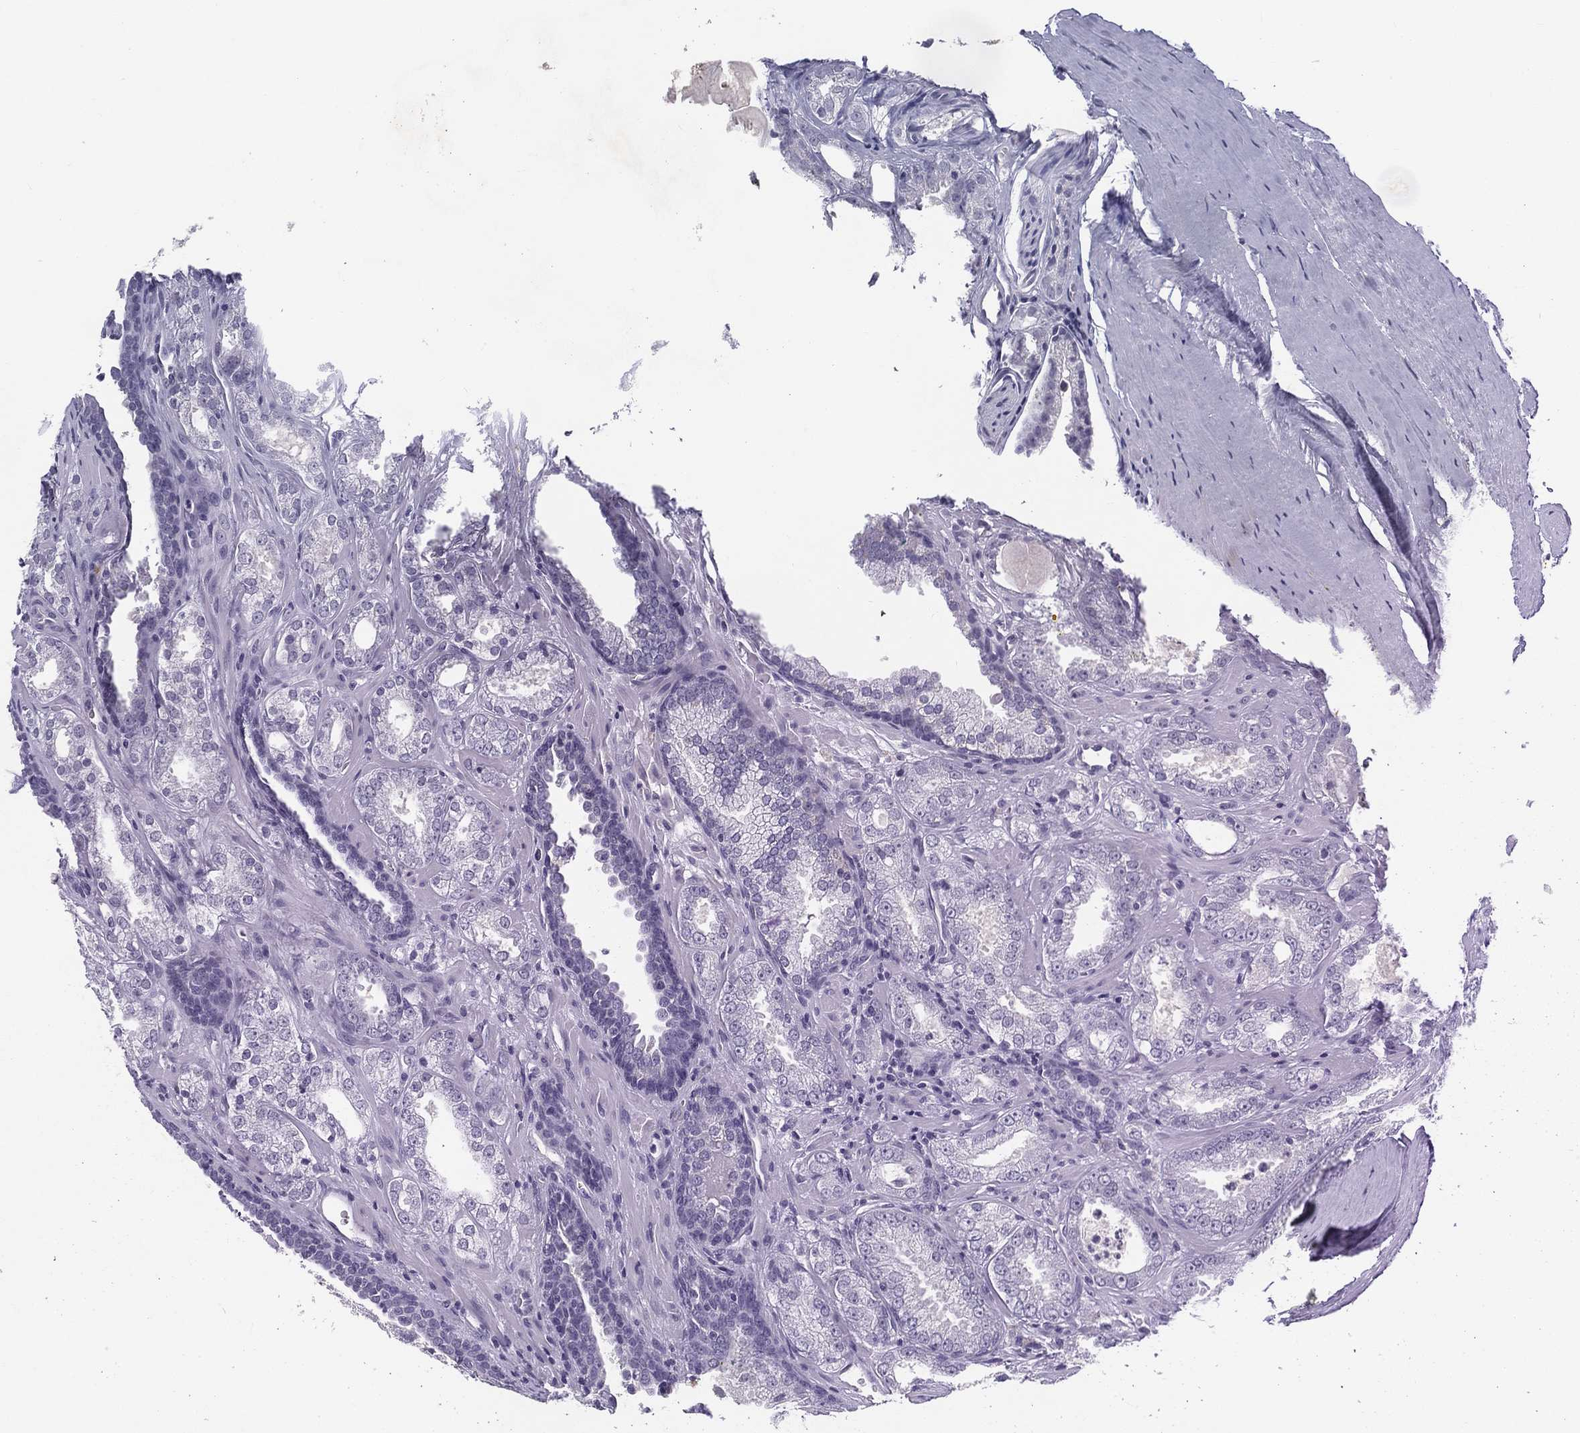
{"staining": {"intensity": "negative", "quantity": "none", "location": "none"}, "tissue": "prostate cancer", "cell_type": "Tumor cells", "image_type": "cancer", "snomed": [{"axis": "morphology", "description": "Adenocarcinoma, NOS"}, {"axis": "morphology", "description": "Adenocarcinoma, High grade"}, {"axis": "topography", "description": "Prostate"}], "caption": "Tumor cells show no significant staining in prostate adenocarcinoma.", "gene": "KRT35", "patient": {"sex": "male", "age": 70}}